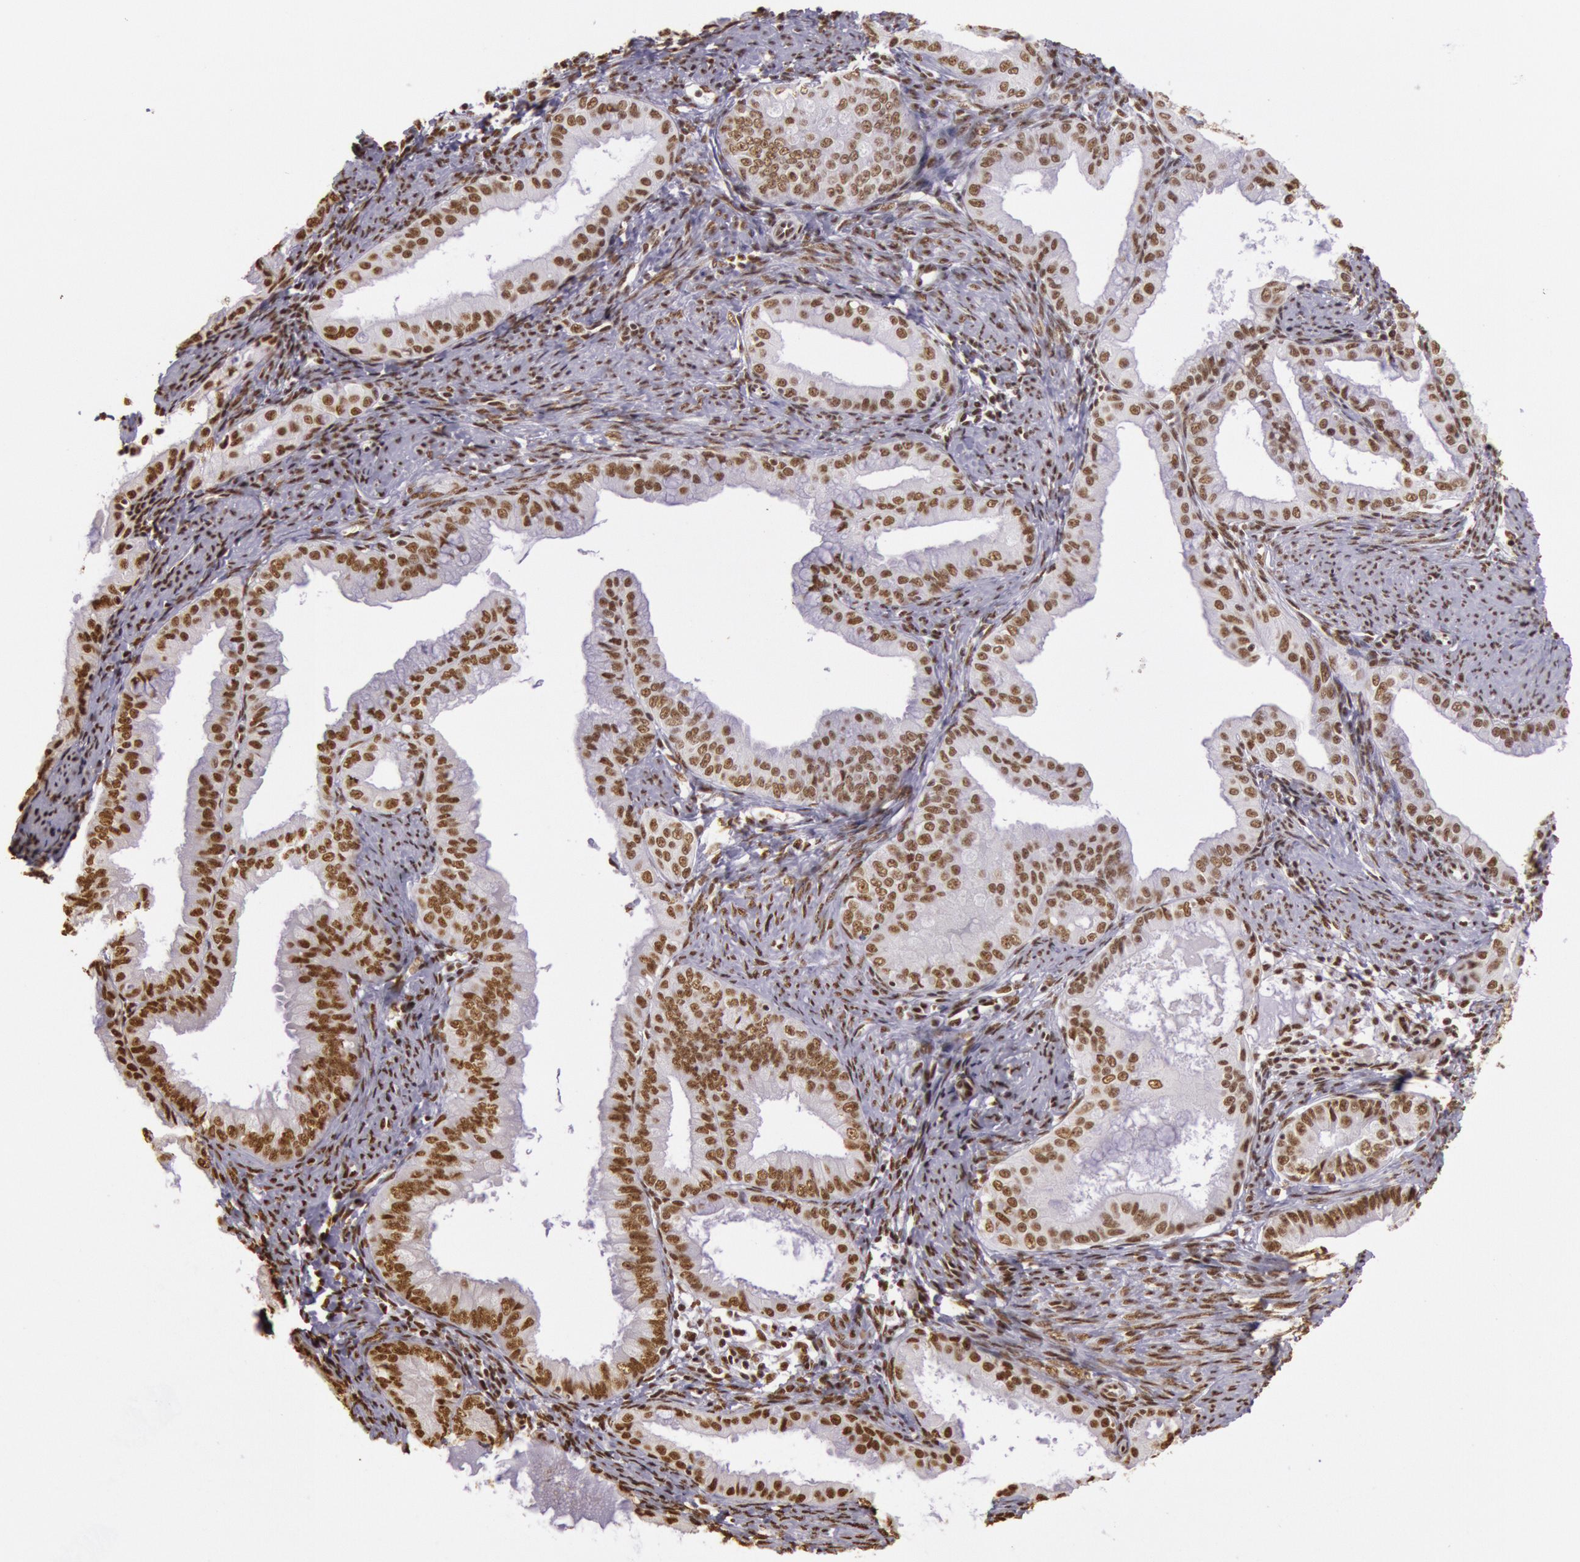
{"staining": {"intensity": "moderate", "quantity": ">75%", "location": "nuclear"}, "tissue": "endometrial cancer", "cell_type": "Tumor cells", "image_type": "cancer", "snomed": [{"axis": "morphology", "description": "Adenocarcinoma, NOS"}, {"axis": "topography", "description": "Endometrium"}], "caption": "A brown stain shows moderate nuclear staining of a protein in endometrial adenocarcinoma tumor cells.", "gene": "HNRNPH2", "patient": {"sex": "female", "age": 76}}